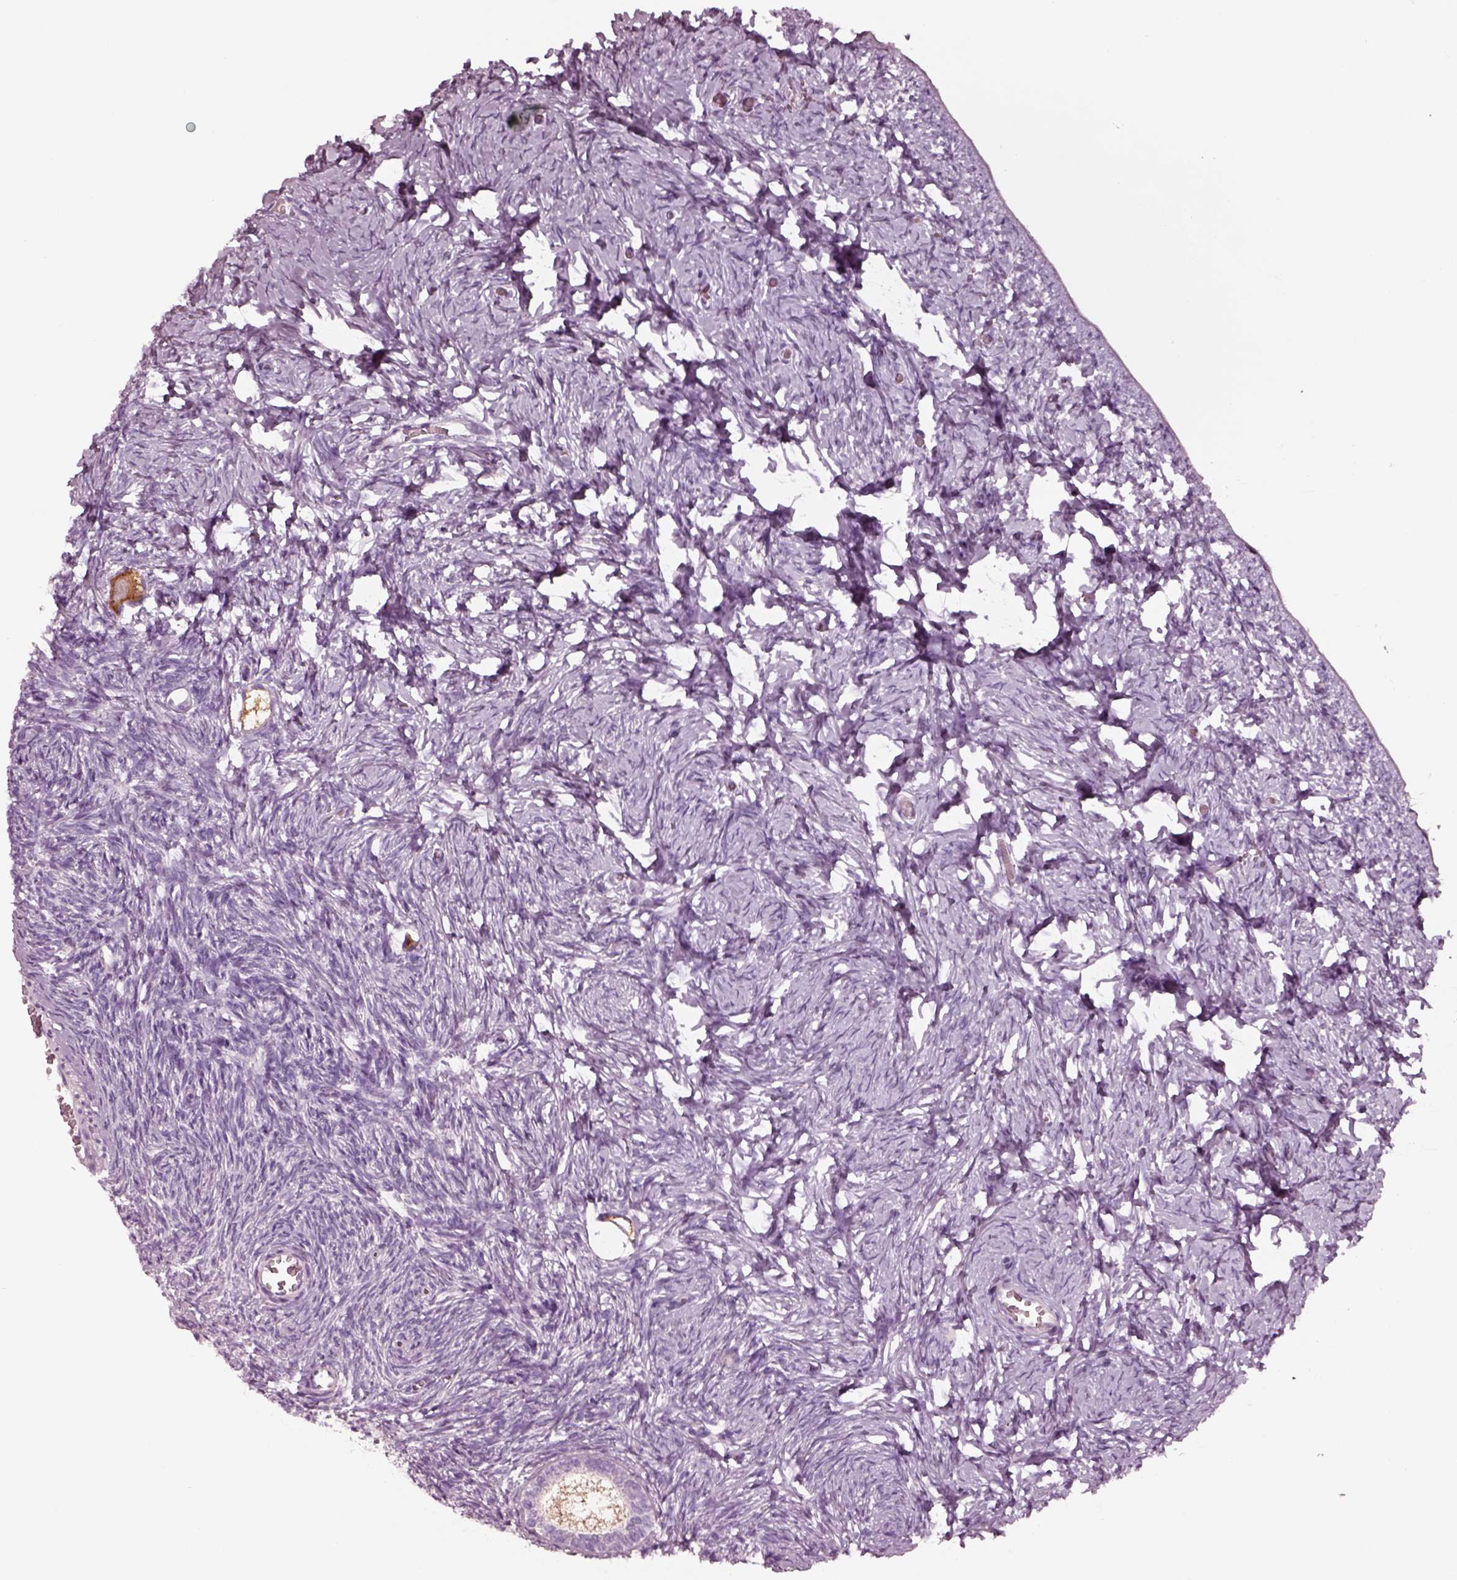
{"staining": {"intensity": "moderate", "quantity": ">75%", "location": "cytoplasmic/membranous"}, "tissue": "ovary", "cell_type": "Follicle cells", "image_type": "normal", "snomed": [{"axis": "morphology", "description": "Normal tissue, NOS"}, {"axis": "topography", "description": "Ovary"}], "caption": "Ovary stained with a brown dye demonstrates moderate cytoplasmic/membranous positive positivity in approximately >75% of follicle cells.", "gene": "NMRK2", "patient": {"sex": "female", "age": 27}}